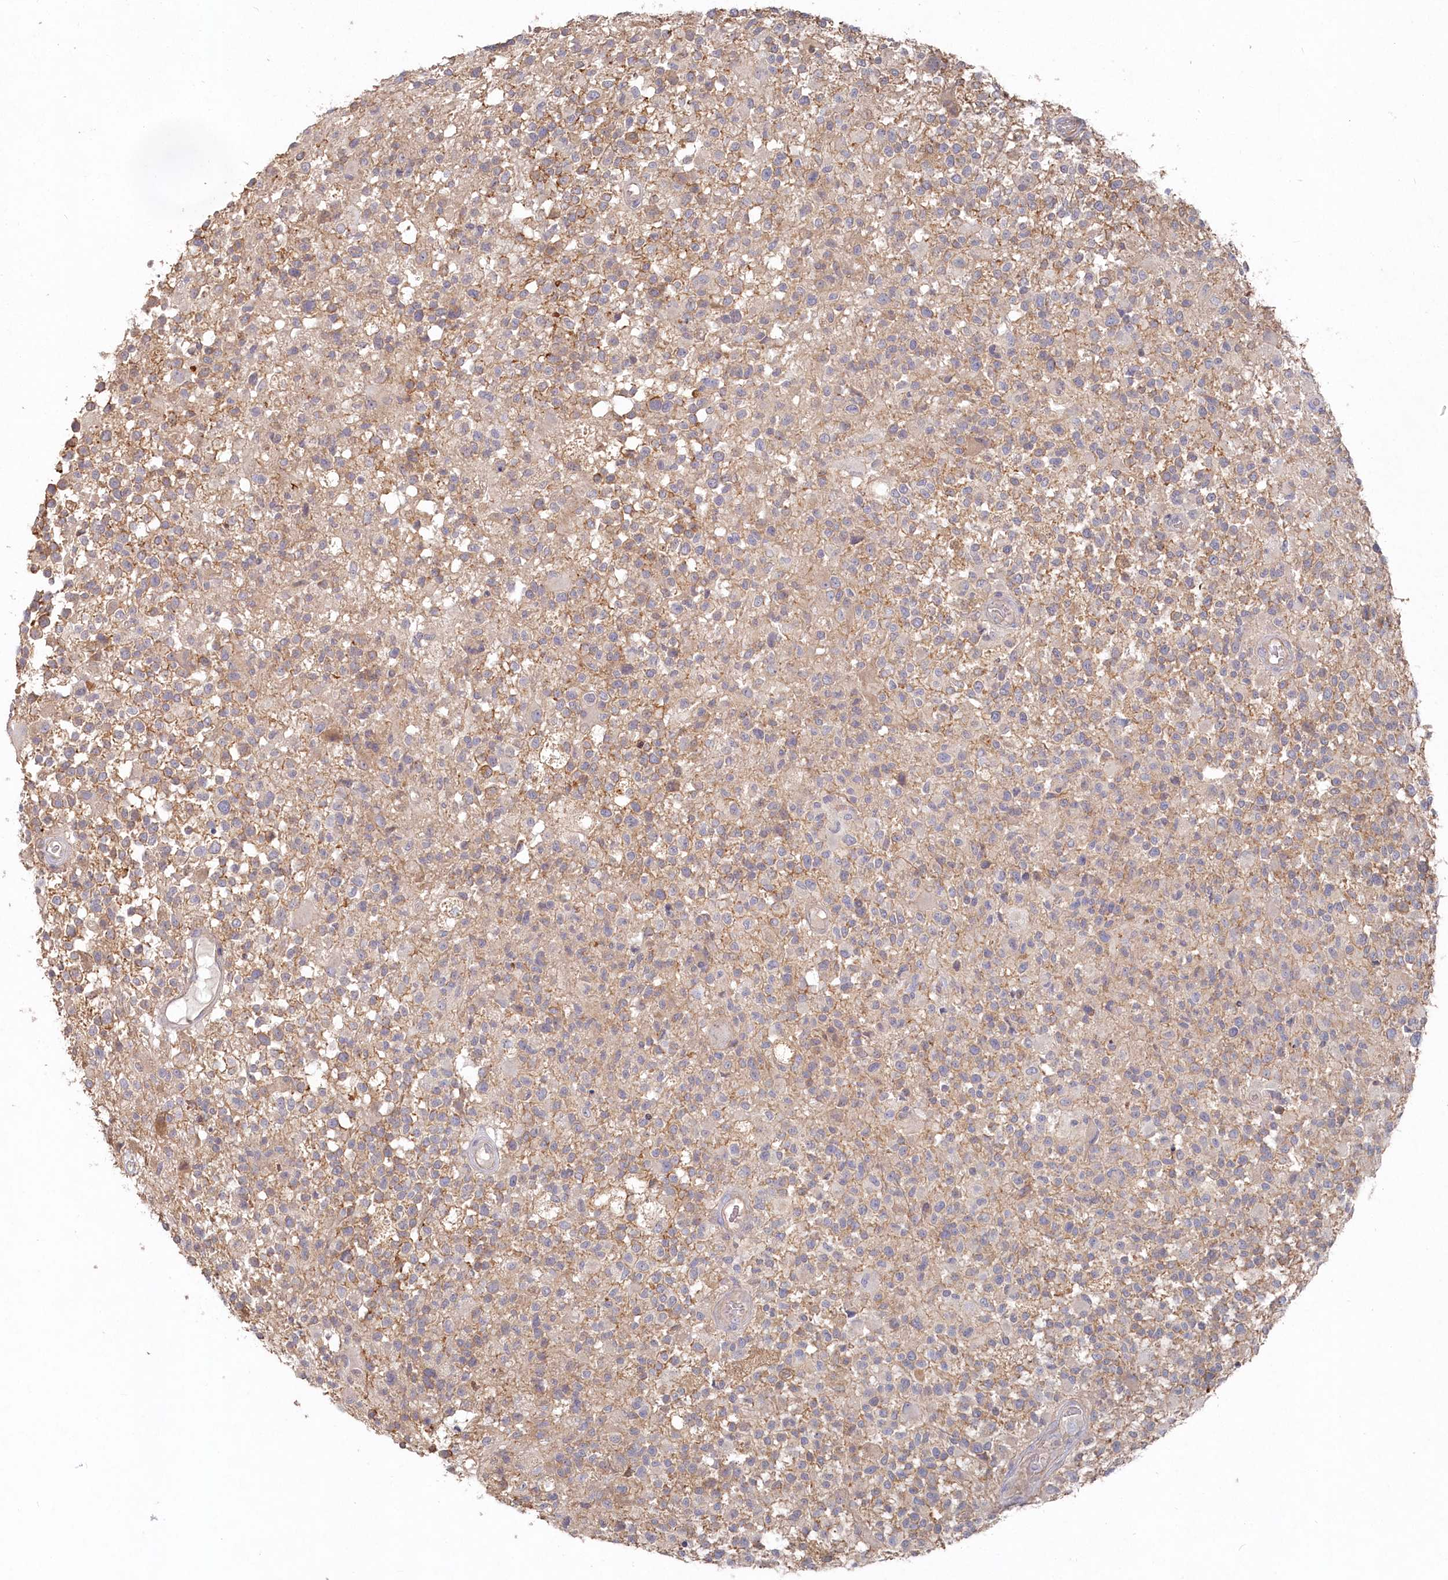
{"staining": {"intensity": "moderate", "quantity": "<25%", "location": "cytoplasmic/membranous"}, "tissue": "glioma", "cell_type": "Tumor cells", "image_type": "cancer", "snomed": [{"axis": "morphology", "description": "Glioma, malignant, High grade"}, {"axis": "morphology", "description": "Glioblastoma, NOS"}, {"axis": "topography", "description": "Brain"}], "caption": "Glioblastoma stained with a brown dye demonstrates moderate cytoplasmic/membranous positive staining in about <25% of tumor cells.", "gene": "TGFBRAP1", "patient": {"sex": "male", "age": 60}}